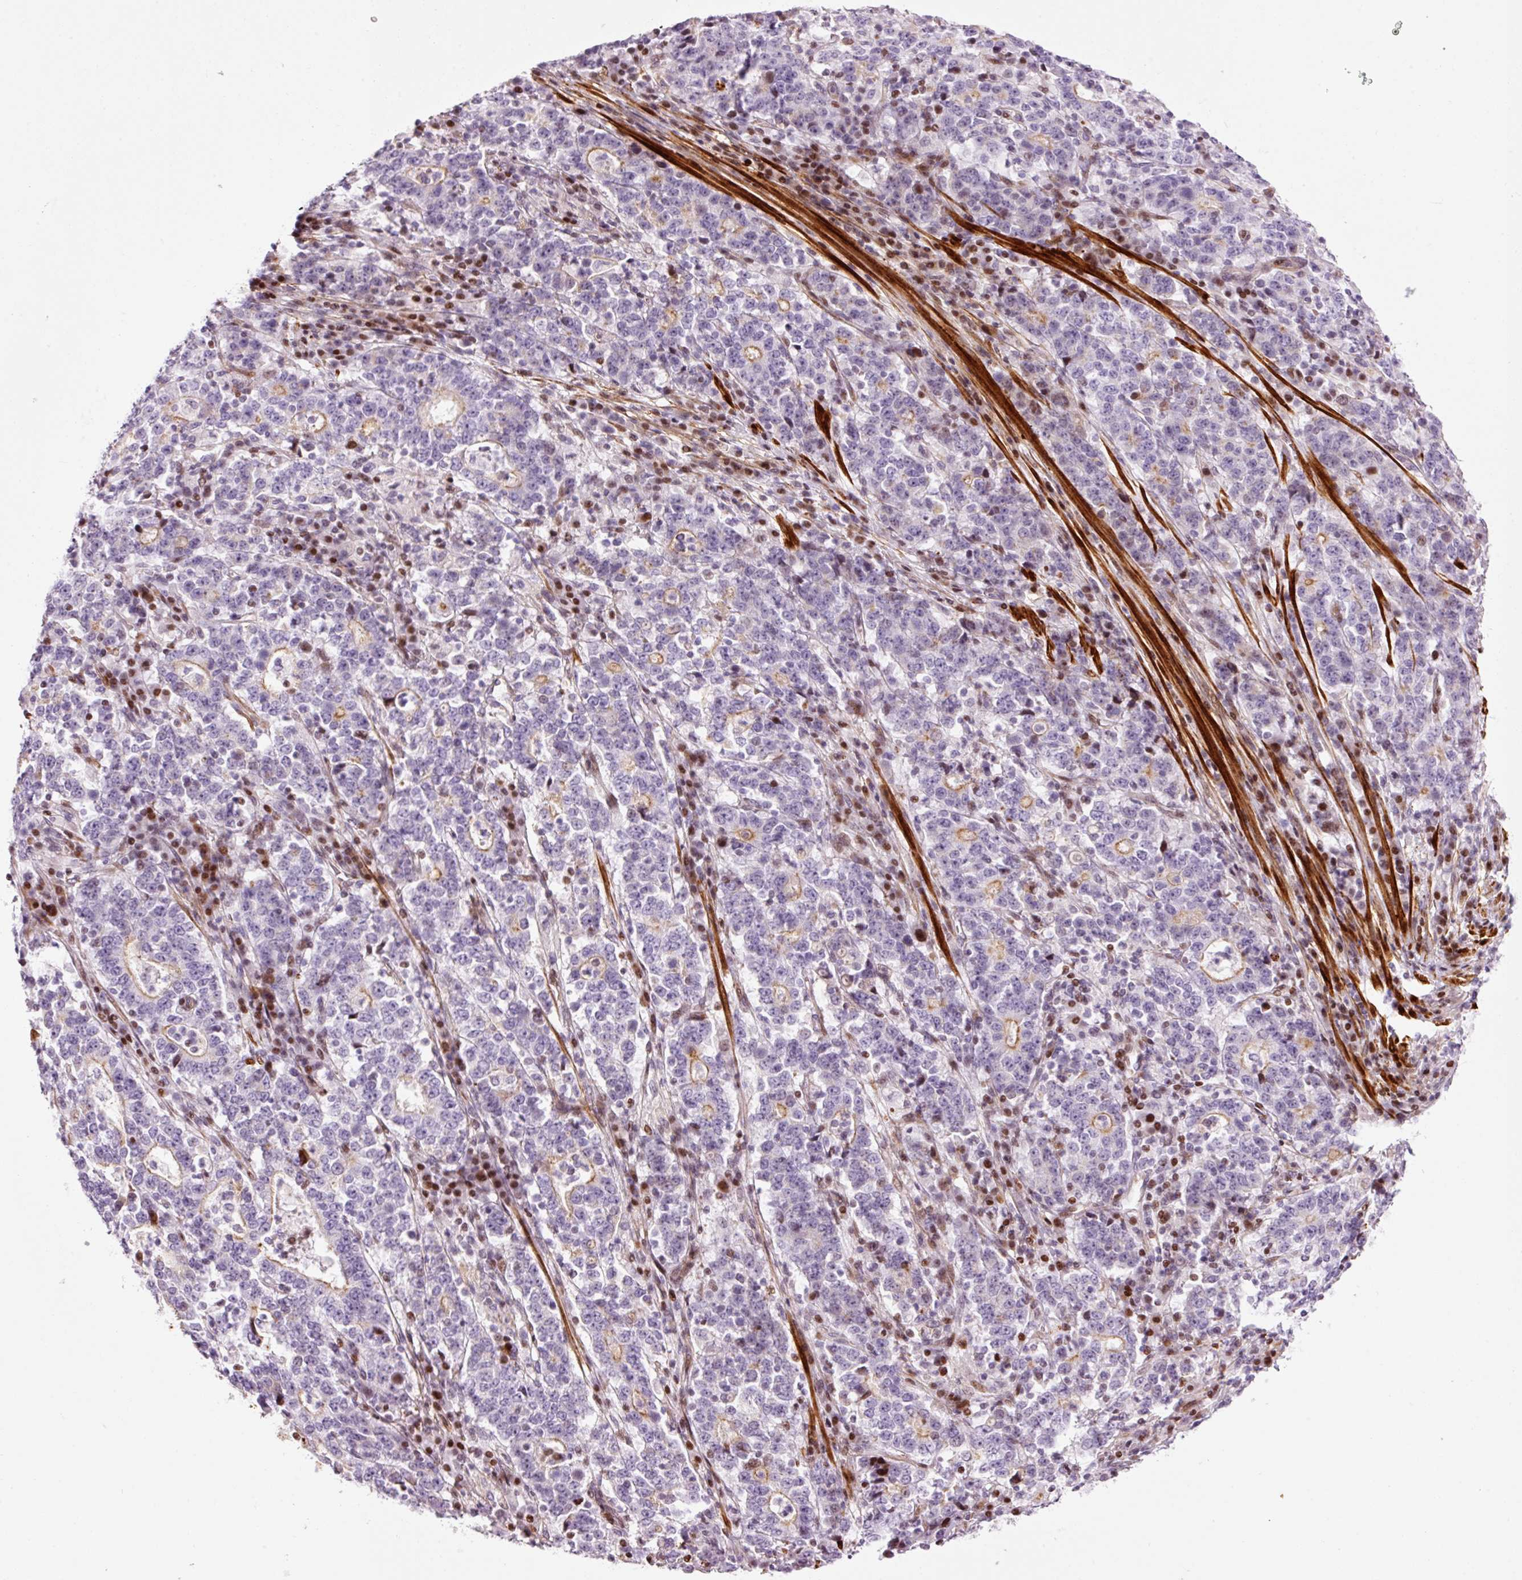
{"staining": {"intensity": "negative", "quantity": "none", "location": "none"}, "tissue": "stomach cancer", "cell_type": "Tumor cells", "image_type": "cancer", "snomed": [{"axis": "morphology", "description": "Adenocarcinoma, NOS"}, {"axis": "topography", "description": "Stomach"}], "caption": "Tumor cells are negative for protein expression in human adenocarcinoma (stomach).", "gene": "ANKRD20A1", "patient": {"sex": "male", "age": 59}}